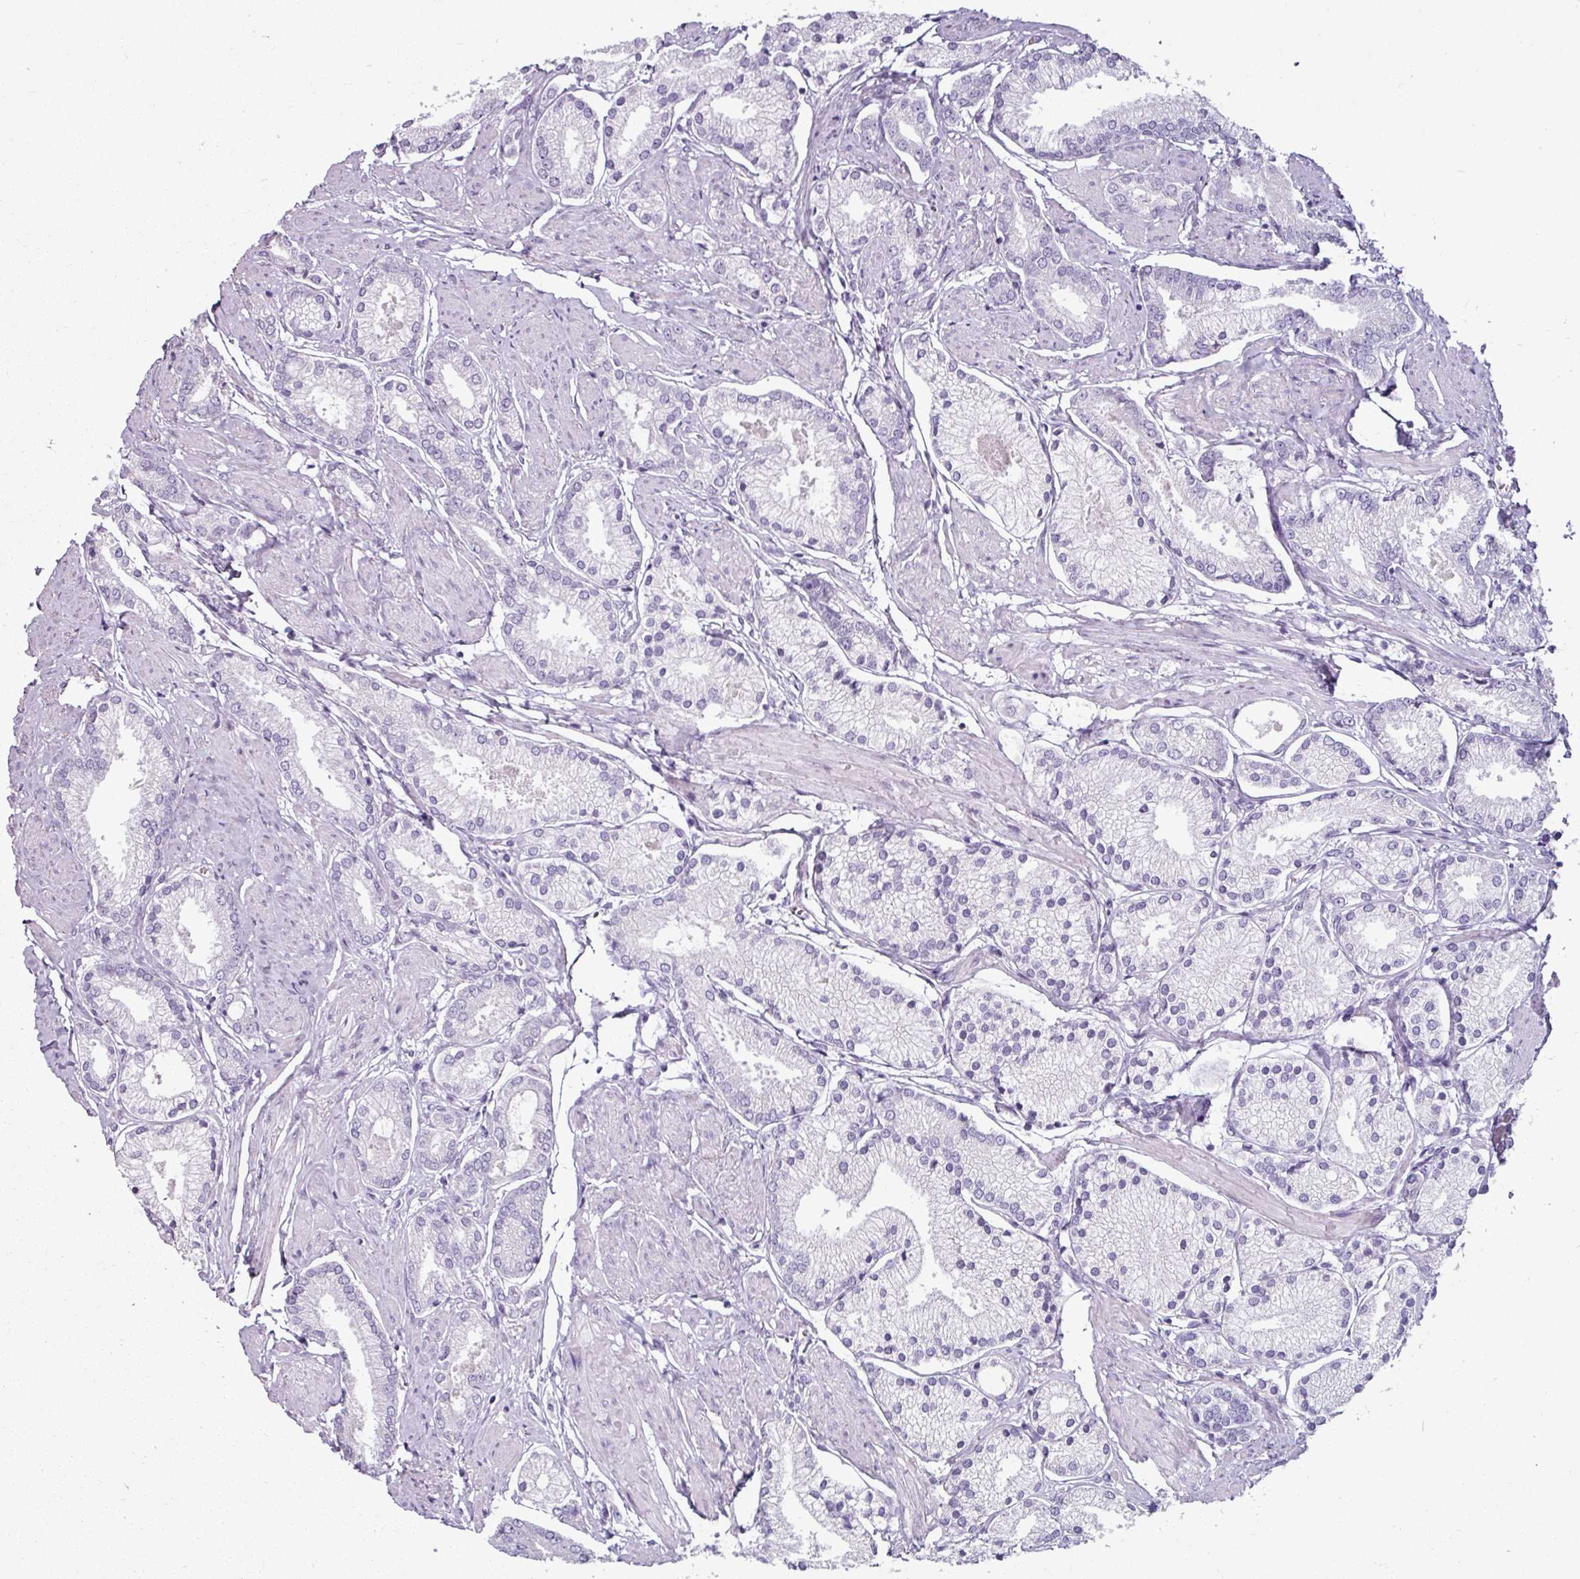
{"staining": {"intensity": "negative", "quantity": "none", "location": "none"}, "tissue": "prostate cancer", "cell_type": "Tumor cells", "image_type": "cancer", "snomed": [{"axis": "morphology", "description": "Adenocarcinoma, High grade"}, {"axis": "topography", "description": "Prostate and seminal vesicle, NOS"}], "caption": "Immunohistochemical staining of adenocarcinoma (high-grade) (prostate) reveals no significant expression in tumor cells.", "gene": "CLCA1", "patient": {"sex": "male", "age": 64}}